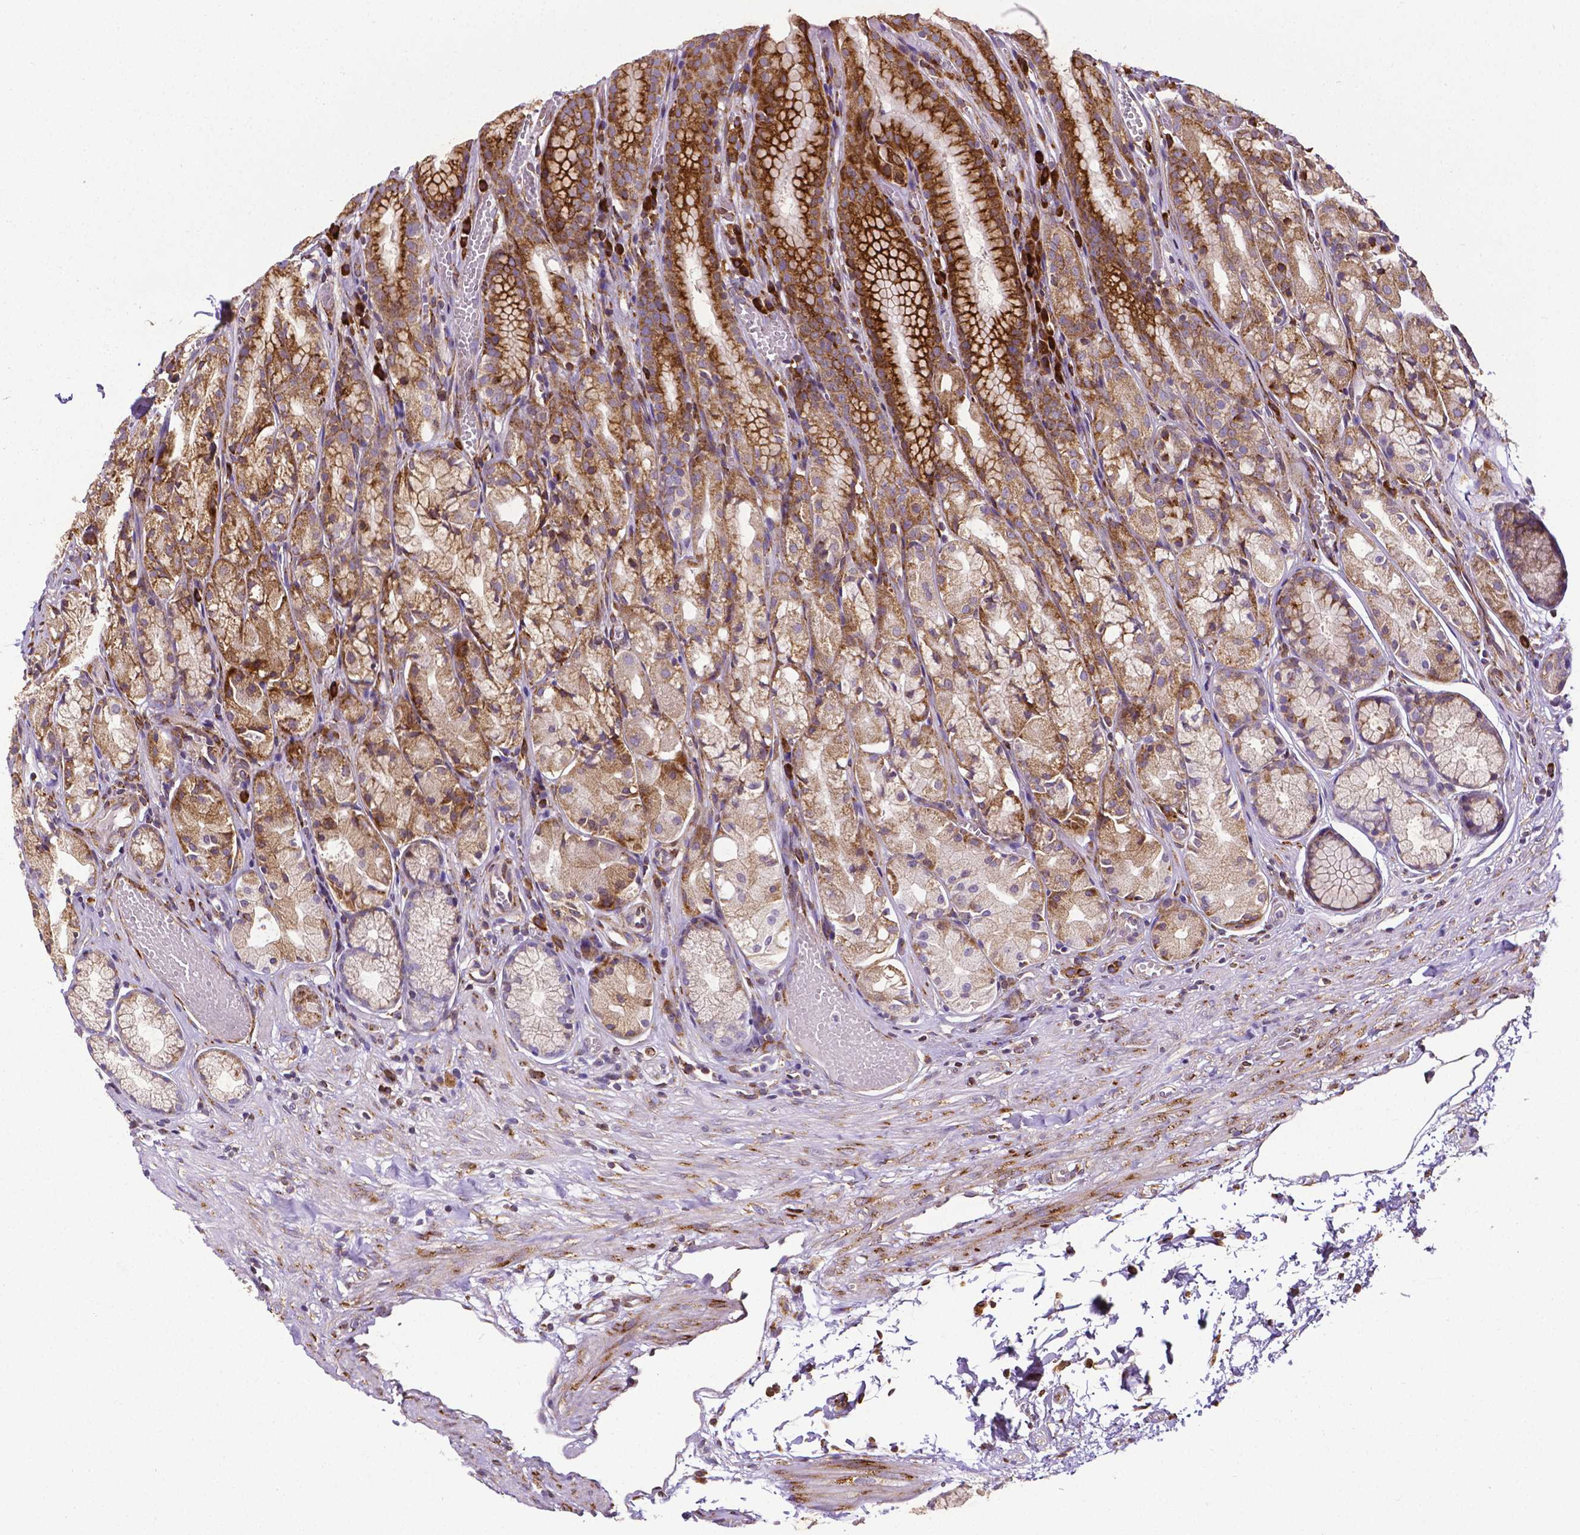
{"staining": {"intensity": "strong", "quantity": "25%-75%", "location": "cytoplasmic/membranous"}, "tissue": "stomach", "cell_type": "Glandular cells", "image_type": "normal", "snomed": [{"axis": "morphology", "description": "Normal tissue, NOS"}, {"axis": "topography", "description": "Stomach"}], "caption": "Benign stomach was stained to show a protein in brown. There is high levels of strong cytoplasmic/membranous staining in about 25%-75% of glandular cells. The staining was performed using DAB to visualize the protein expression in brown, while the nuclei were stained in blue with hematoxylin (Magnification: 20x).", "gene": "MTDH", "patient": {"sex": "male", "age": 70}}